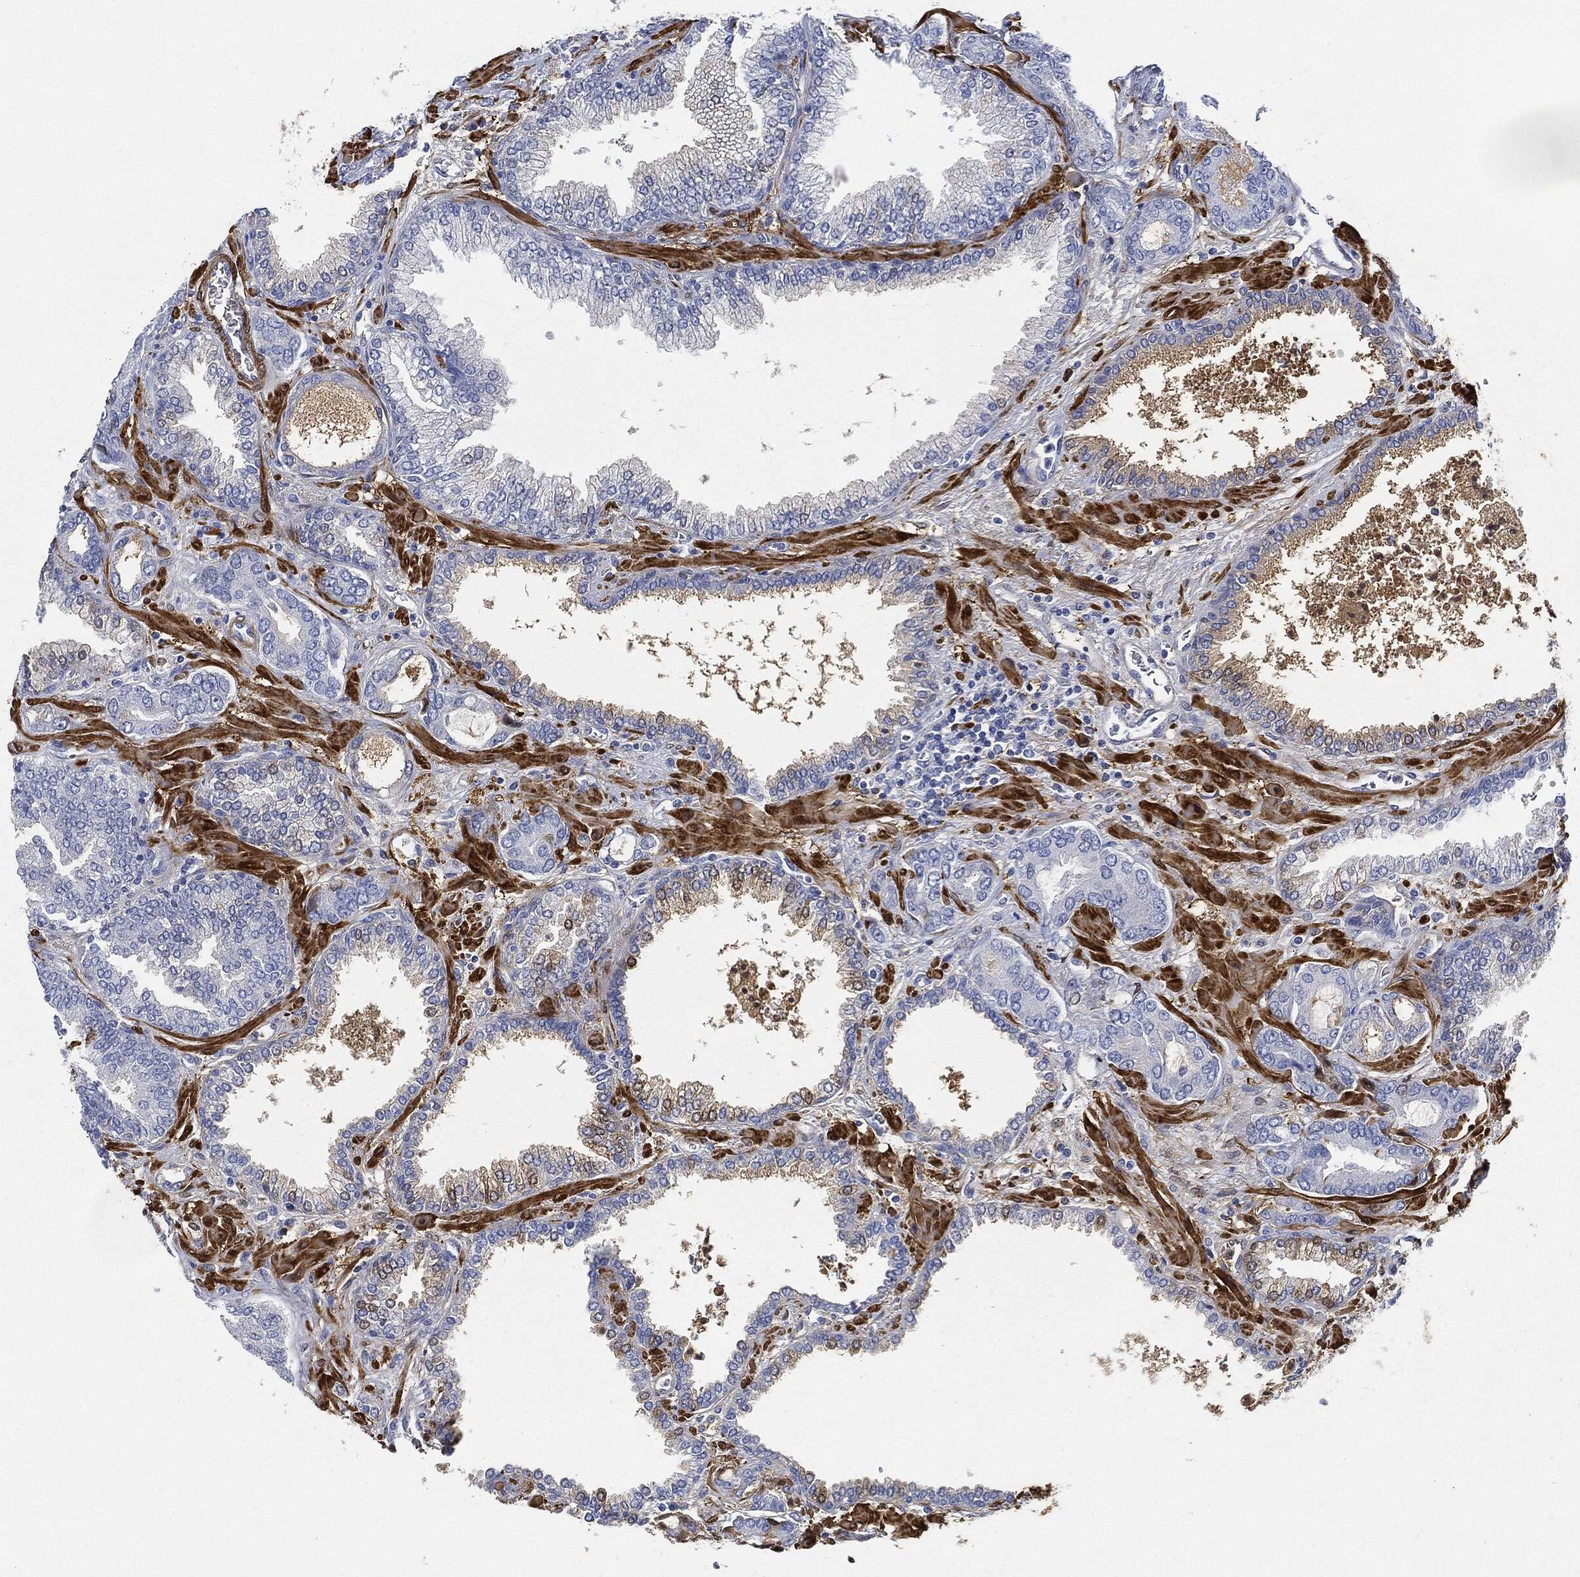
{"staining": {"intensity": "negative", "quantity": "none", "location": "none"}, "tissue": "prostate cancer", "cell_type": "Tumor cells", "image_type": "cancer", "snomed": [{"axis": "morphology", "description": "Adenocarcinoma, Low grade"}, {"axis": "topography", "description": "Prostate"}], "caption": "Prostate cancer was stained to show a protein in brown. There is no significant positivity in tumor cells.", "gene": "TAGLN", "patient": {"sex": "male", "age": 68}}